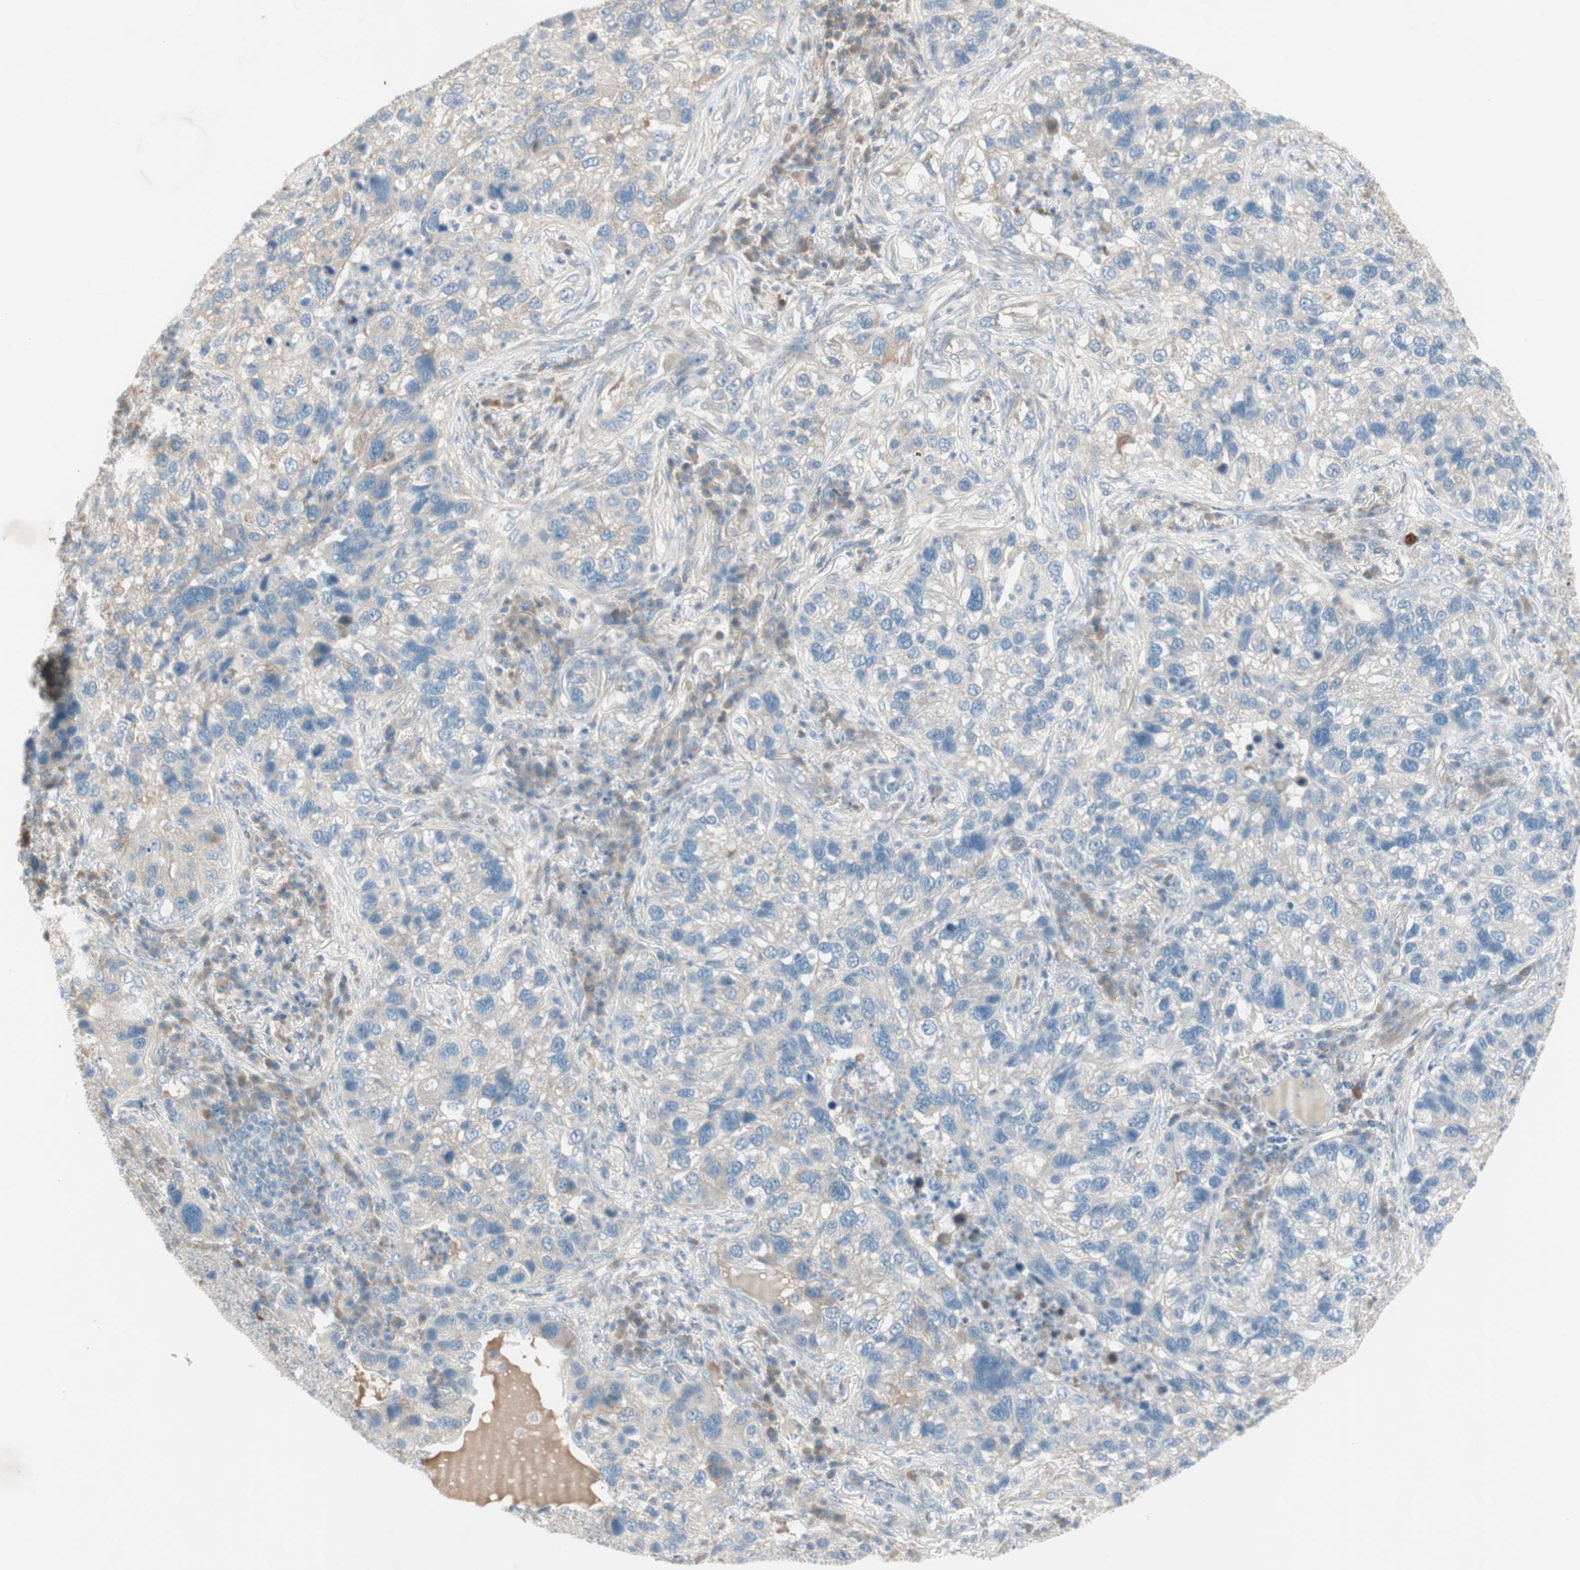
{"staining": {"intensity": "weak", "quantity": "25%-75%", "location": "cytoplasmic/membranous"}, "tissue": "lung cancer", "cell_type": "Tumor cells", "image_type": "cancer", "snomed": [{"axis": "morphology", "description": "Normal tissue, NOS"}, {"axis": "morphology", "description": "Adenocarcinoma, NOS"}, {"axis": "topography", "description": "Bronchus"}, {"axis": "topography", "description": "Lung"}], "caption": "Immunohistochemical staining of human lung cancer (adenocarcinoma) displays weak cytoplasmic/membranous protein positivity in approximately 25%-75% of tumor cells.", "gene": "MAPRE3", "patient": {"sex": "male", "age": 54}}